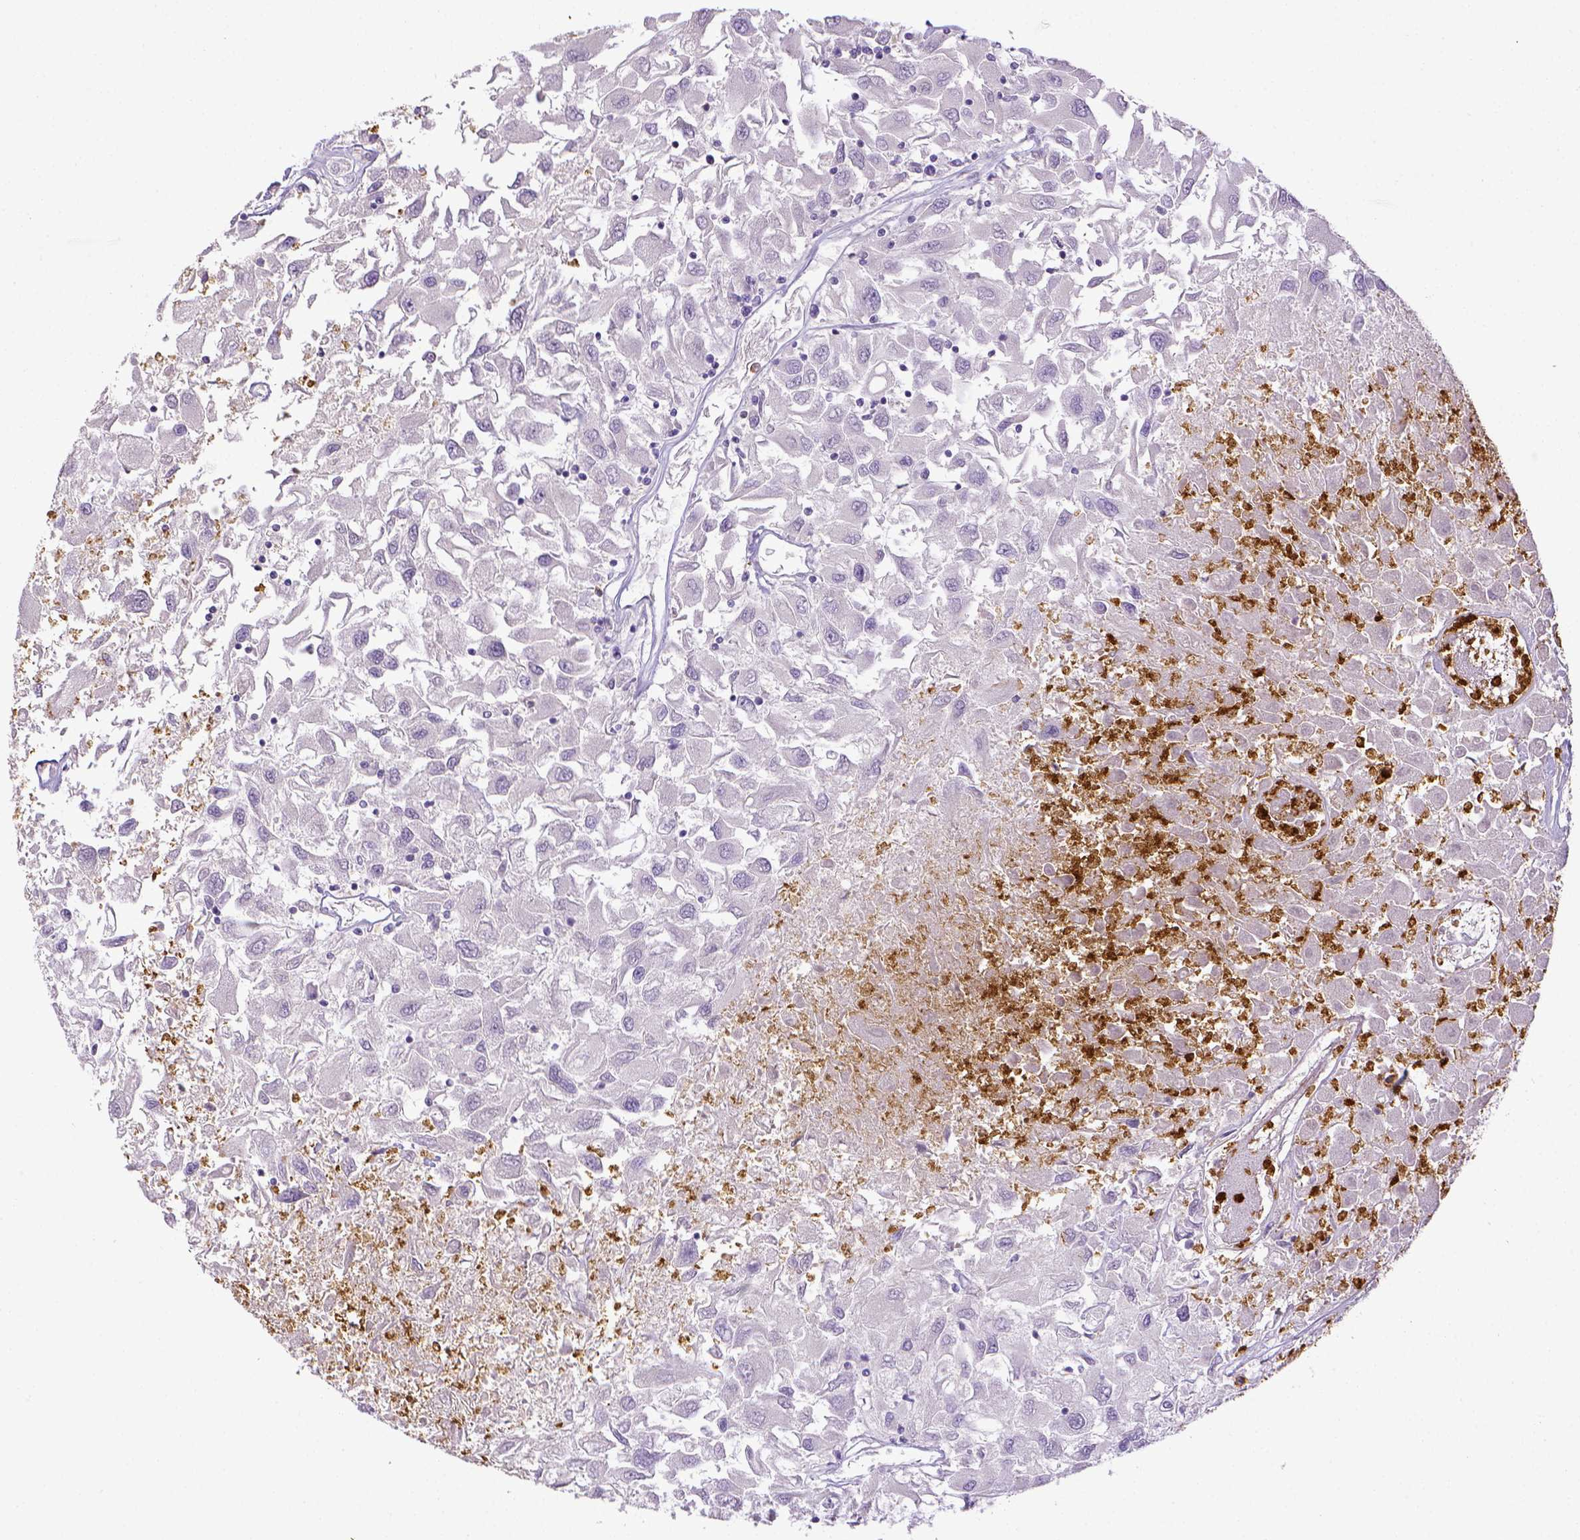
{"staining": {"intensity": "negative", "quantity": "none", "location": "none"}, "tissue": "renal cancer", "cell_type": "Tumor cells", "image_type": "cancer", "snomed": [{"axis": "morphology", "description": "Adenocarcinoma, NOS"}, {"axis": "topography", "description": "Kidney"}], "caption": "An immunohistochemistry micrograph of renal adenocarcinoma is shown. There is no staining in tumor cells of renal adenocarcinoma. The staining is performed using DAB brown chromogen with nuclei counter-stained in using hematoxylin.", "gene": "ITGAM", "patient": {"sex": "female", "age": 76}}